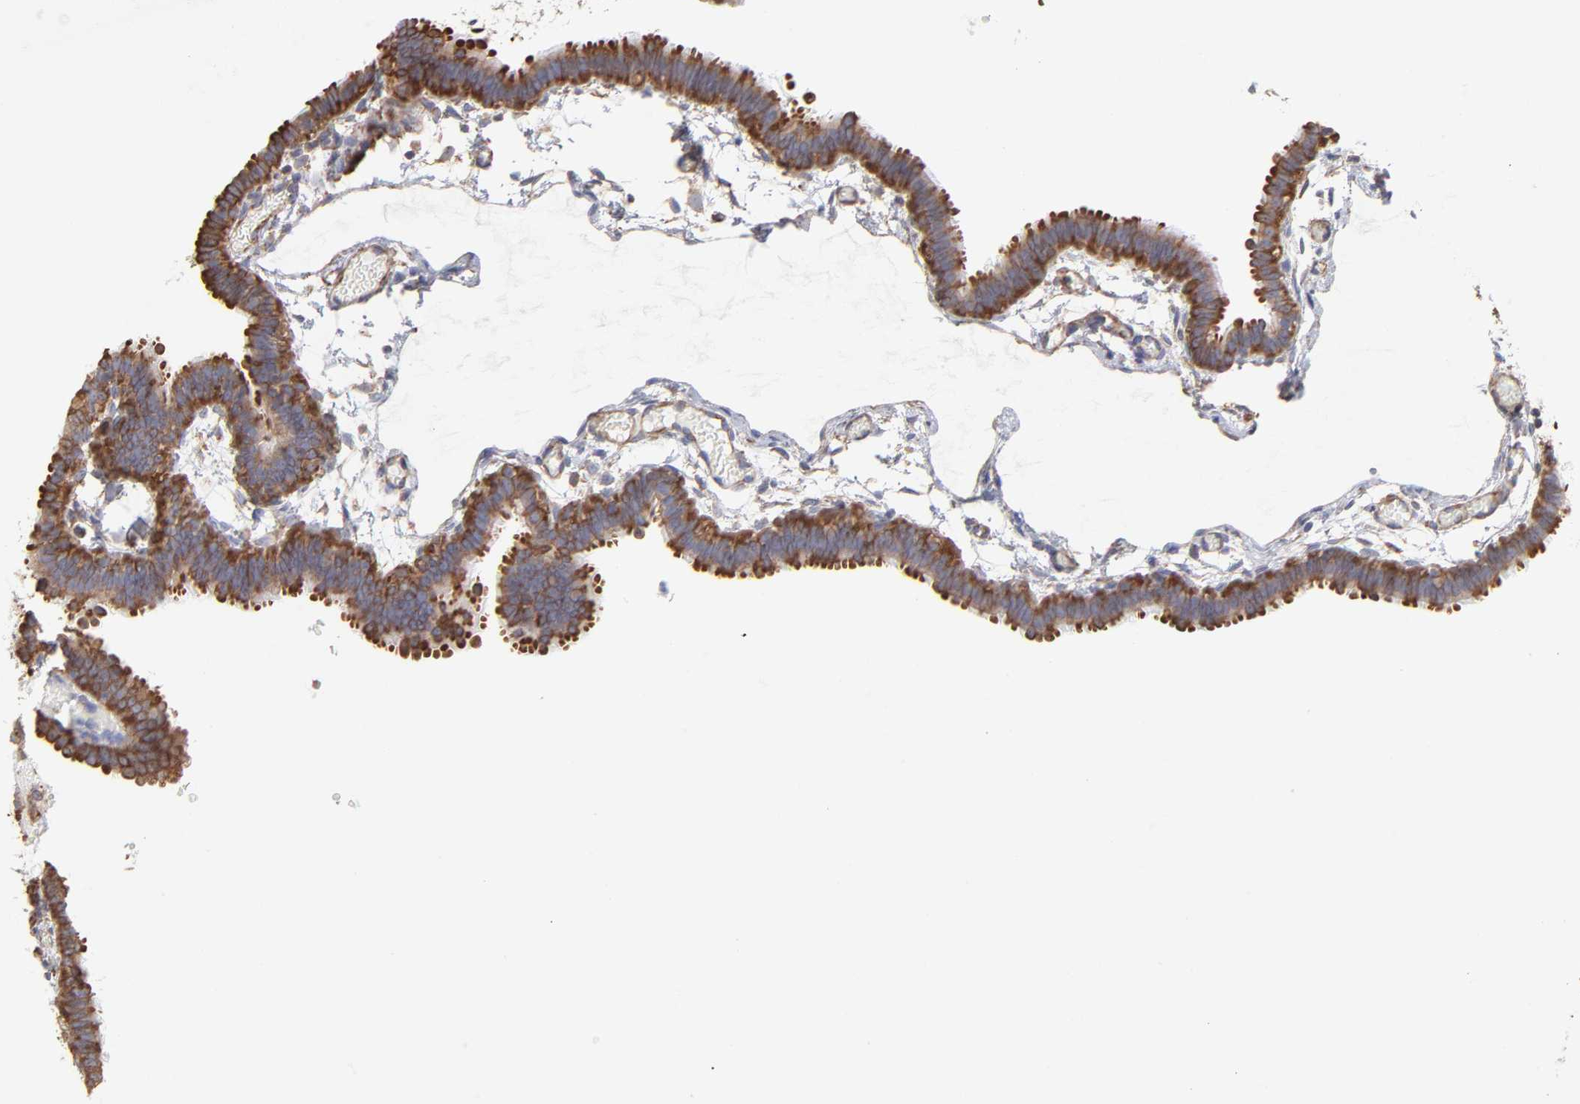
{"staining": {"intensity": "strong", "quantity": ">75%", "location": "cytoplasmic/membranous"}, "tissue": "fallopian tube", "cell_type": "Glandular cells", "image_type": "normal", "snomed": [{"axis": "morphology", "description": "Normal tissue, NOS"}, {"axis": "topography", "description": "Fallopian tube"}], "caption": "Brown immunohistochemical staining in normal fallopian tube displays strong cytoplasmic/membranous expression in approximately >75% of glandular cells. (DAB (3,3'-diaminobenzidine) = brown stain, brightfield microscopy at high magnification).", "gene": "RPL3", "patient": {"sex": "female", "age": 29}}